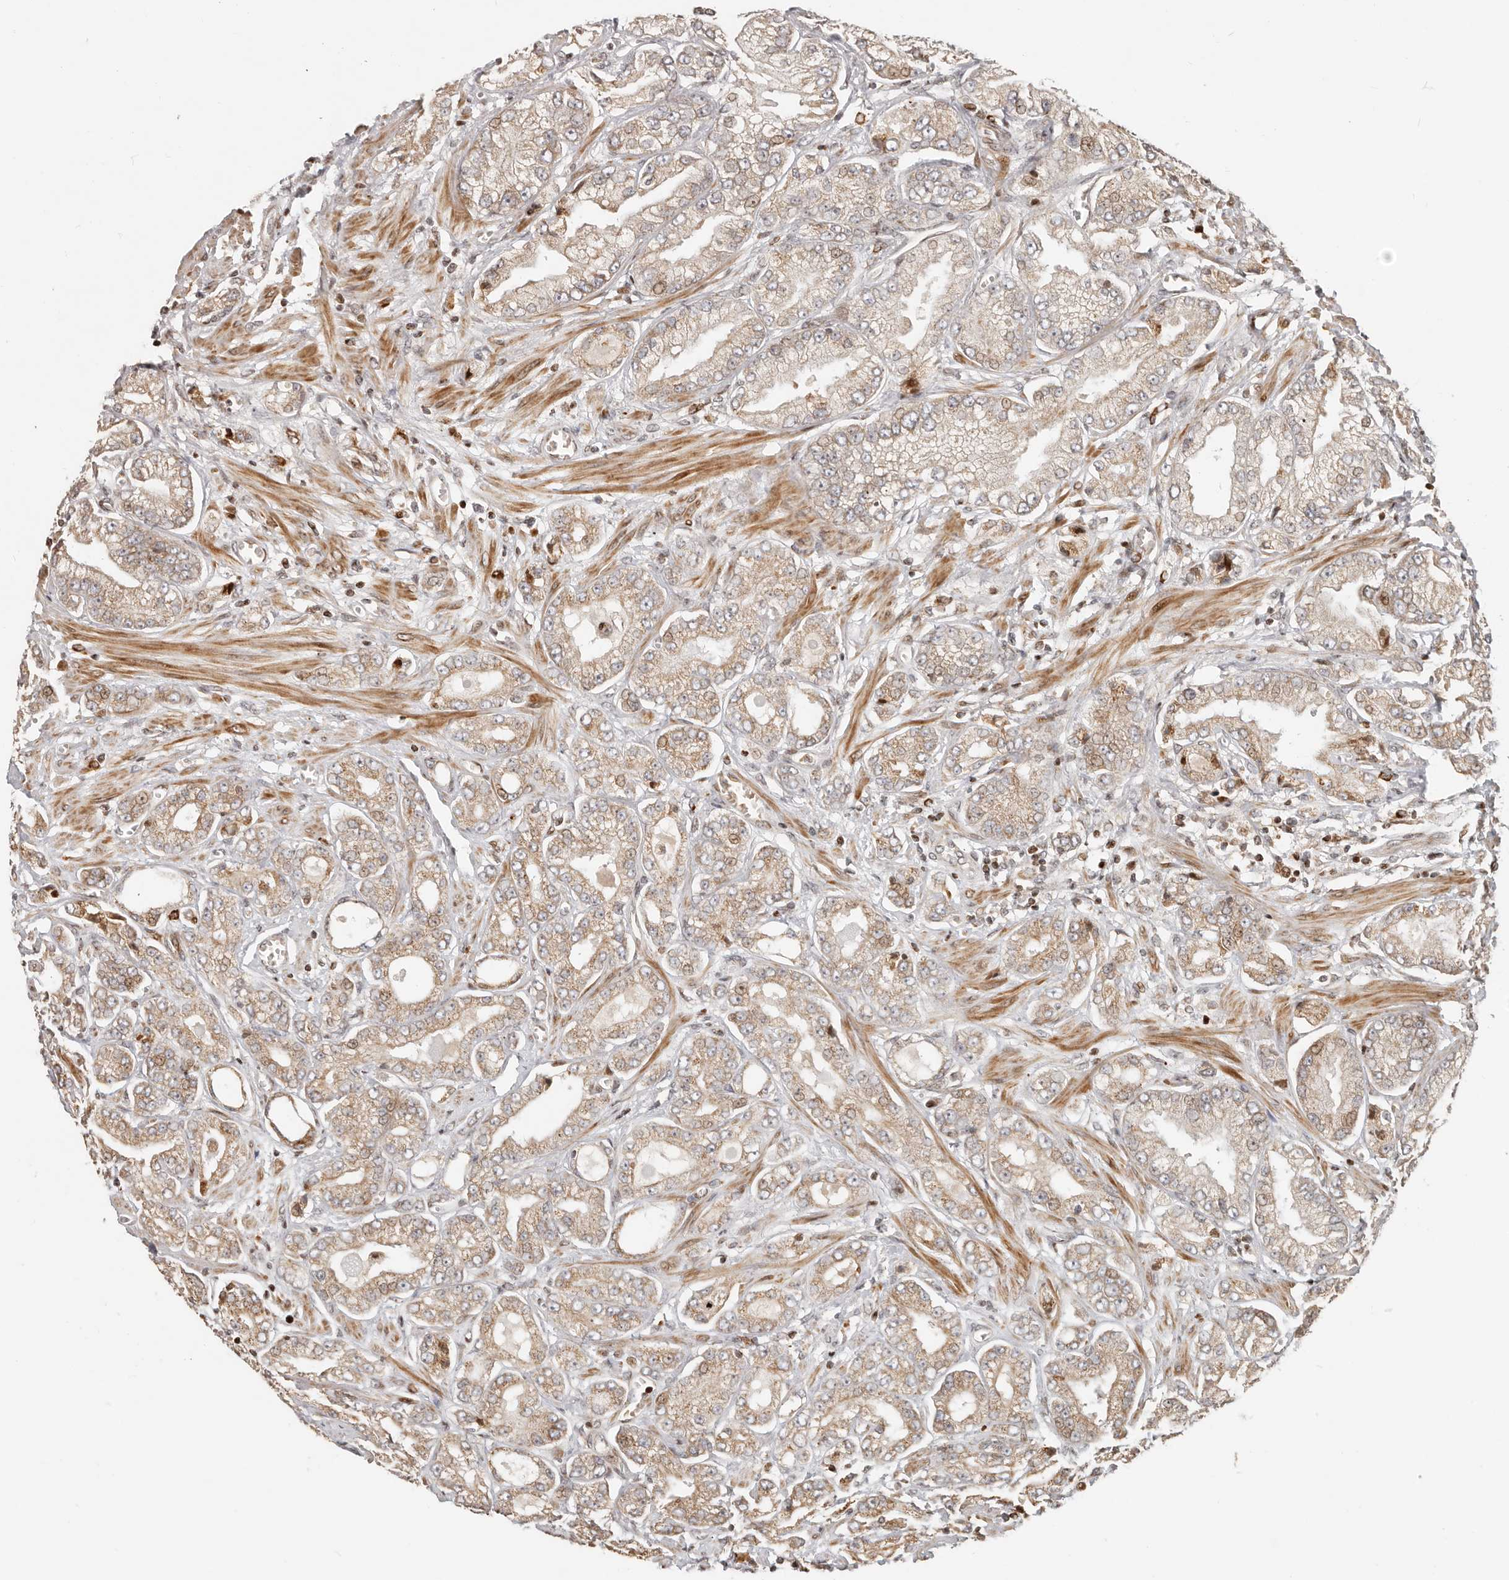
{"staining": {"intensity": "weak", "quantity": ">75%", "location": "cytoplasmic/membranous"}, "tissue": "prostate cancer", "cell_type": "Tumor cells", "image_type": "cancer", "snomed": [{"axis": "morphology", "description": "Adenocarcinoma, Low grade"}, {"axis": "topography", "description": "Prostate"}], "caption": "This micrograph demonstrates immunohistochemistry staining of human prostate adenocarcinoma (low-grade), with low weak cytoplasmic/membranous expression in about >75% of tumor cells.", "gene": "TRIM4", "patient": {"sex": "male", "age": 62}}